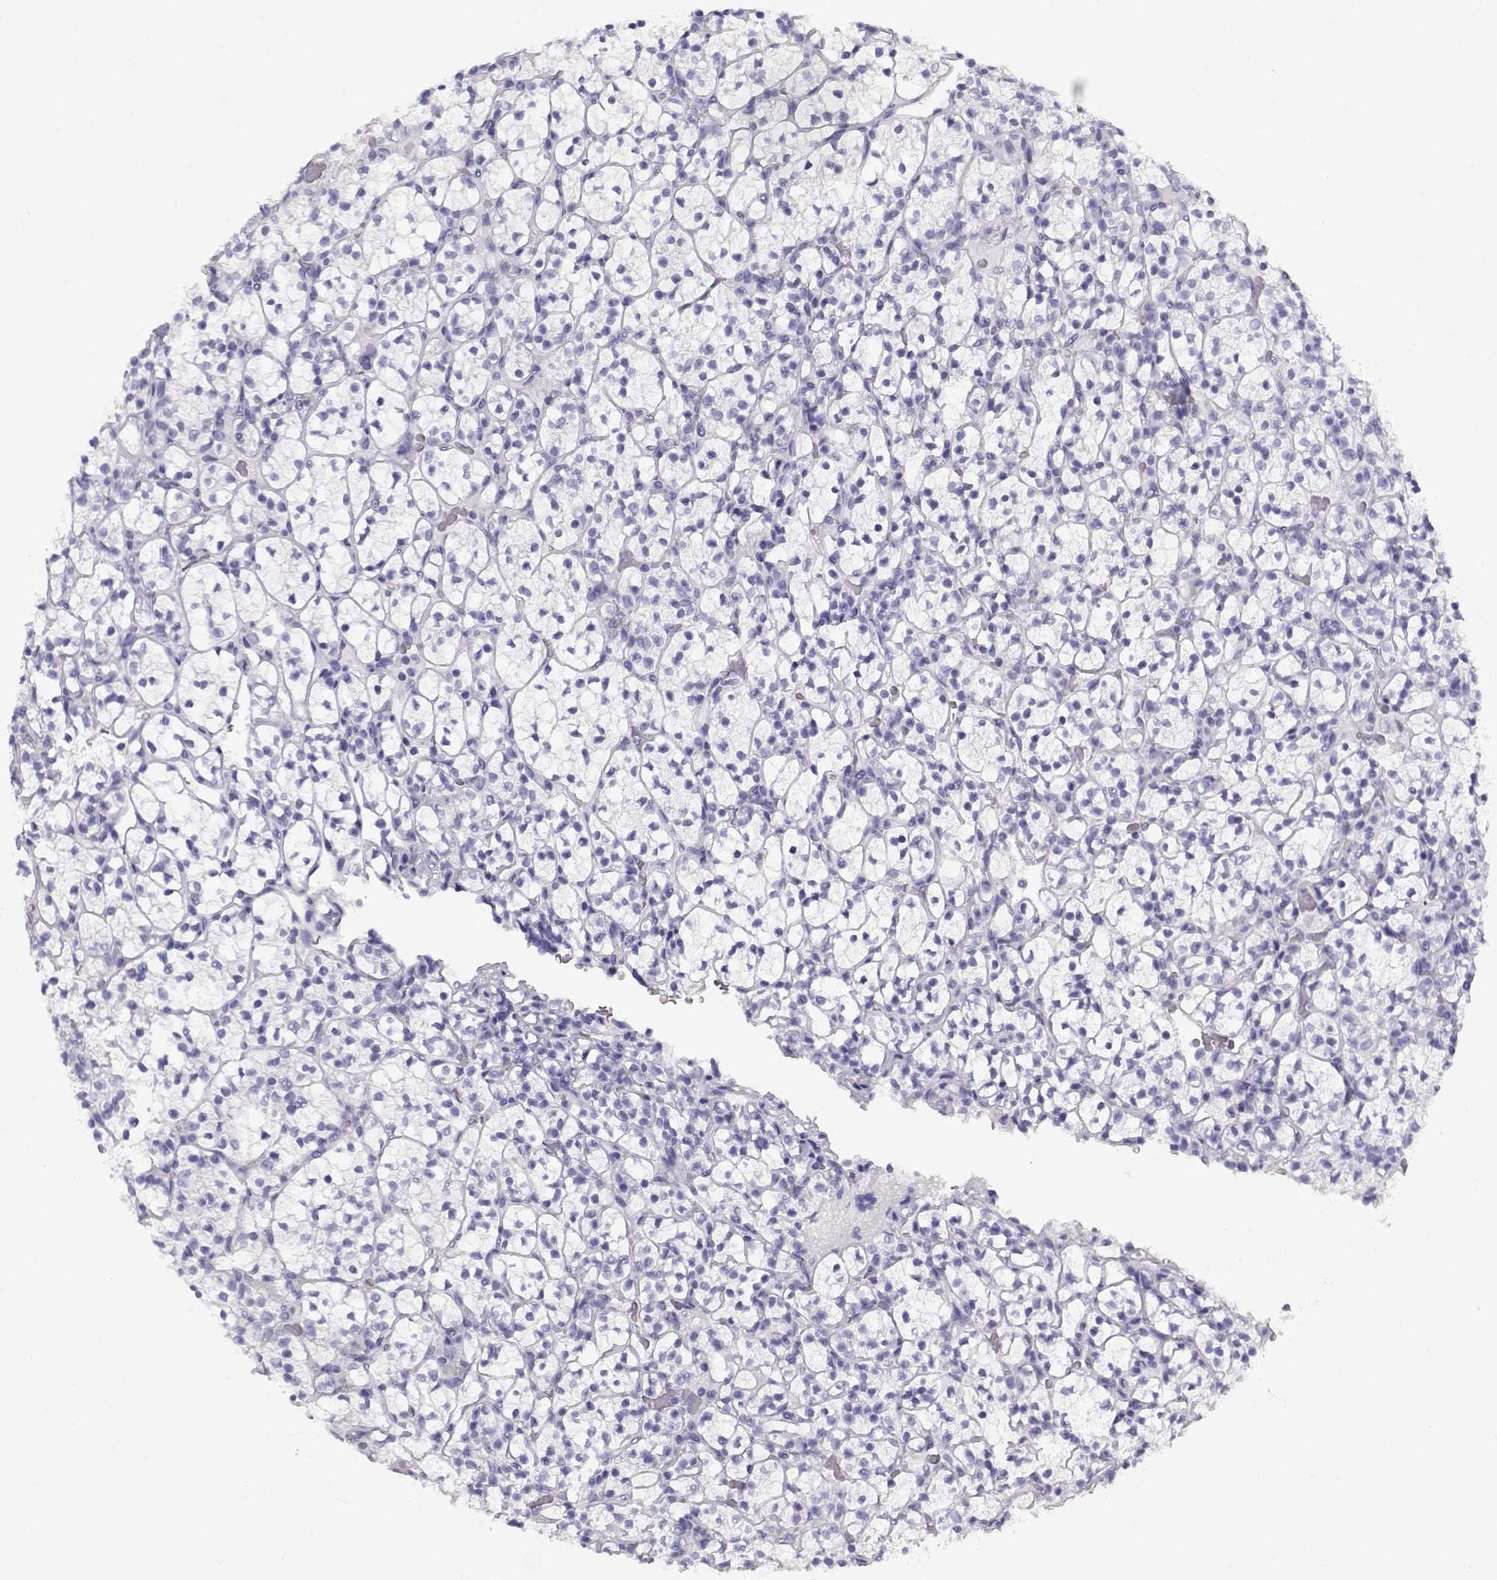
{"staining": {"intensity": "negative", "quantity": "none", "location": "none"}, "tissue": "renal cancer", "cell_type": "Tumor cells", "image_type": "cancer", "snomed": [{"axis": "morphology", "description": "Adenocarcinoma, NOS"}, {"axis": "topography", "description": "Kidney"}], "caption": "A micrograph of human renal cancer (adenocarcinoma) is negative for staining in tumor cells.", "gene": "ACTN2", "patient": {"sex": "female", "age": 89}}